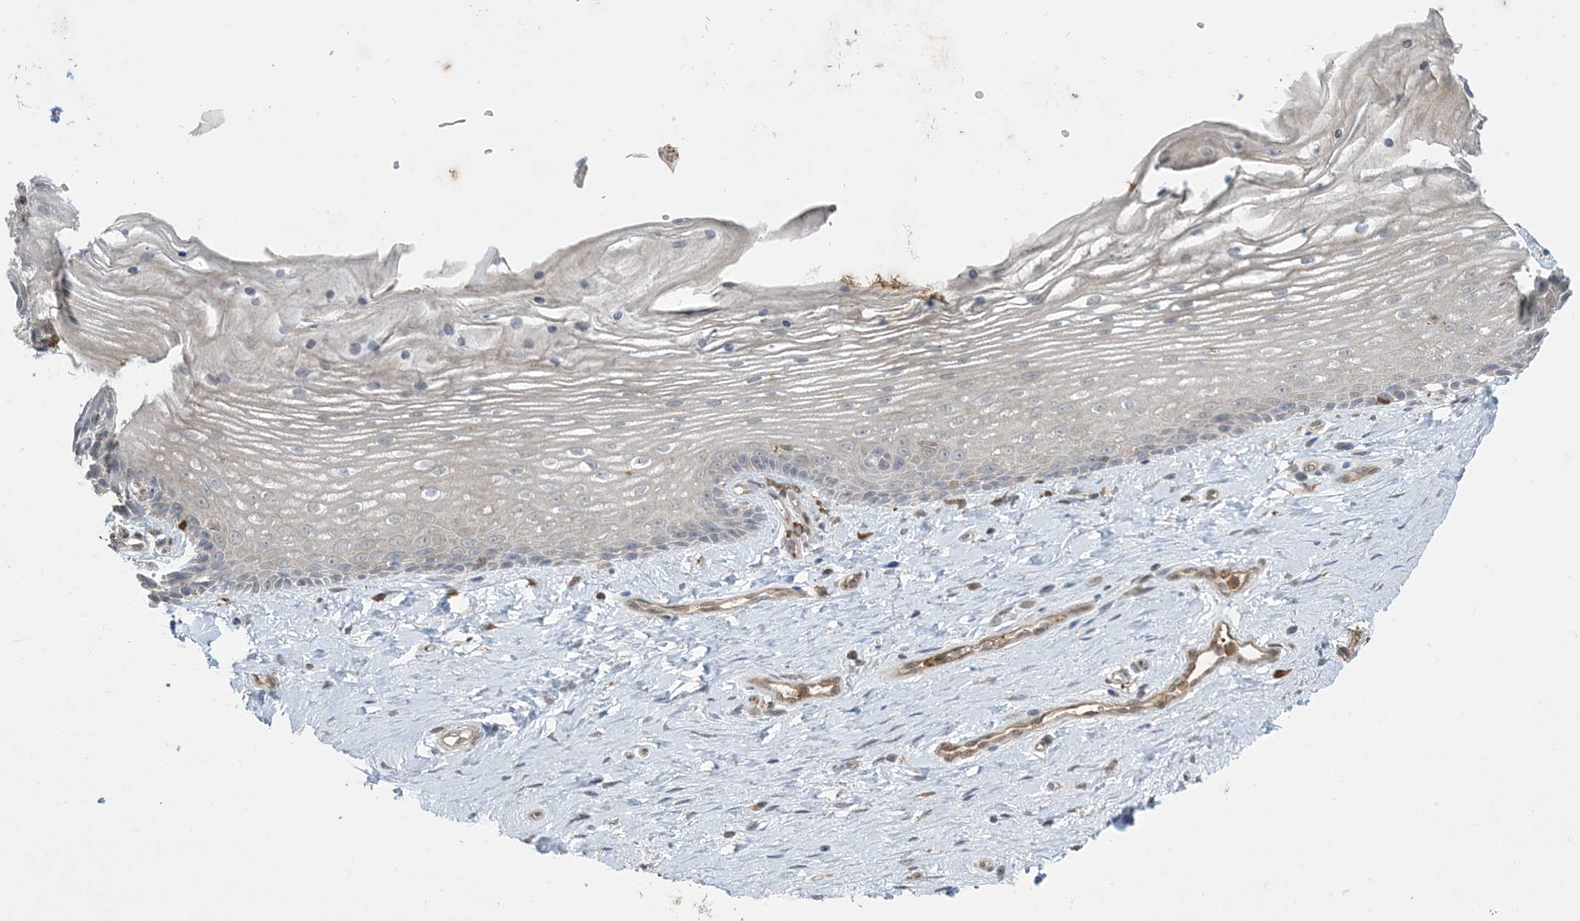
{"staining": {"intensity": "negative", "quantity": "none", "location": "none"}, "tissue": "vagina", "cell_type": "Squamous epithelial cells", "image_type": "normal", "snomed": [{"axis": "morphology", "description": "Normal tissue, NOS"}, {"axis": "topography", "description": "Vagina"}], "caption": "This micrograph is of benign vagina stained with immunohistochemistry (IHC) to label a protein in brown with the nuclei are counter-stained blue. There is no expression in squamous epithelial cells. (DAB (3,3'-diaminobenzidine) immunohistochemistry visualized using brightfield microscopy, high magnification).", "gene": "TMSB4X", "patient": {"sex": "female", "age": 46}}